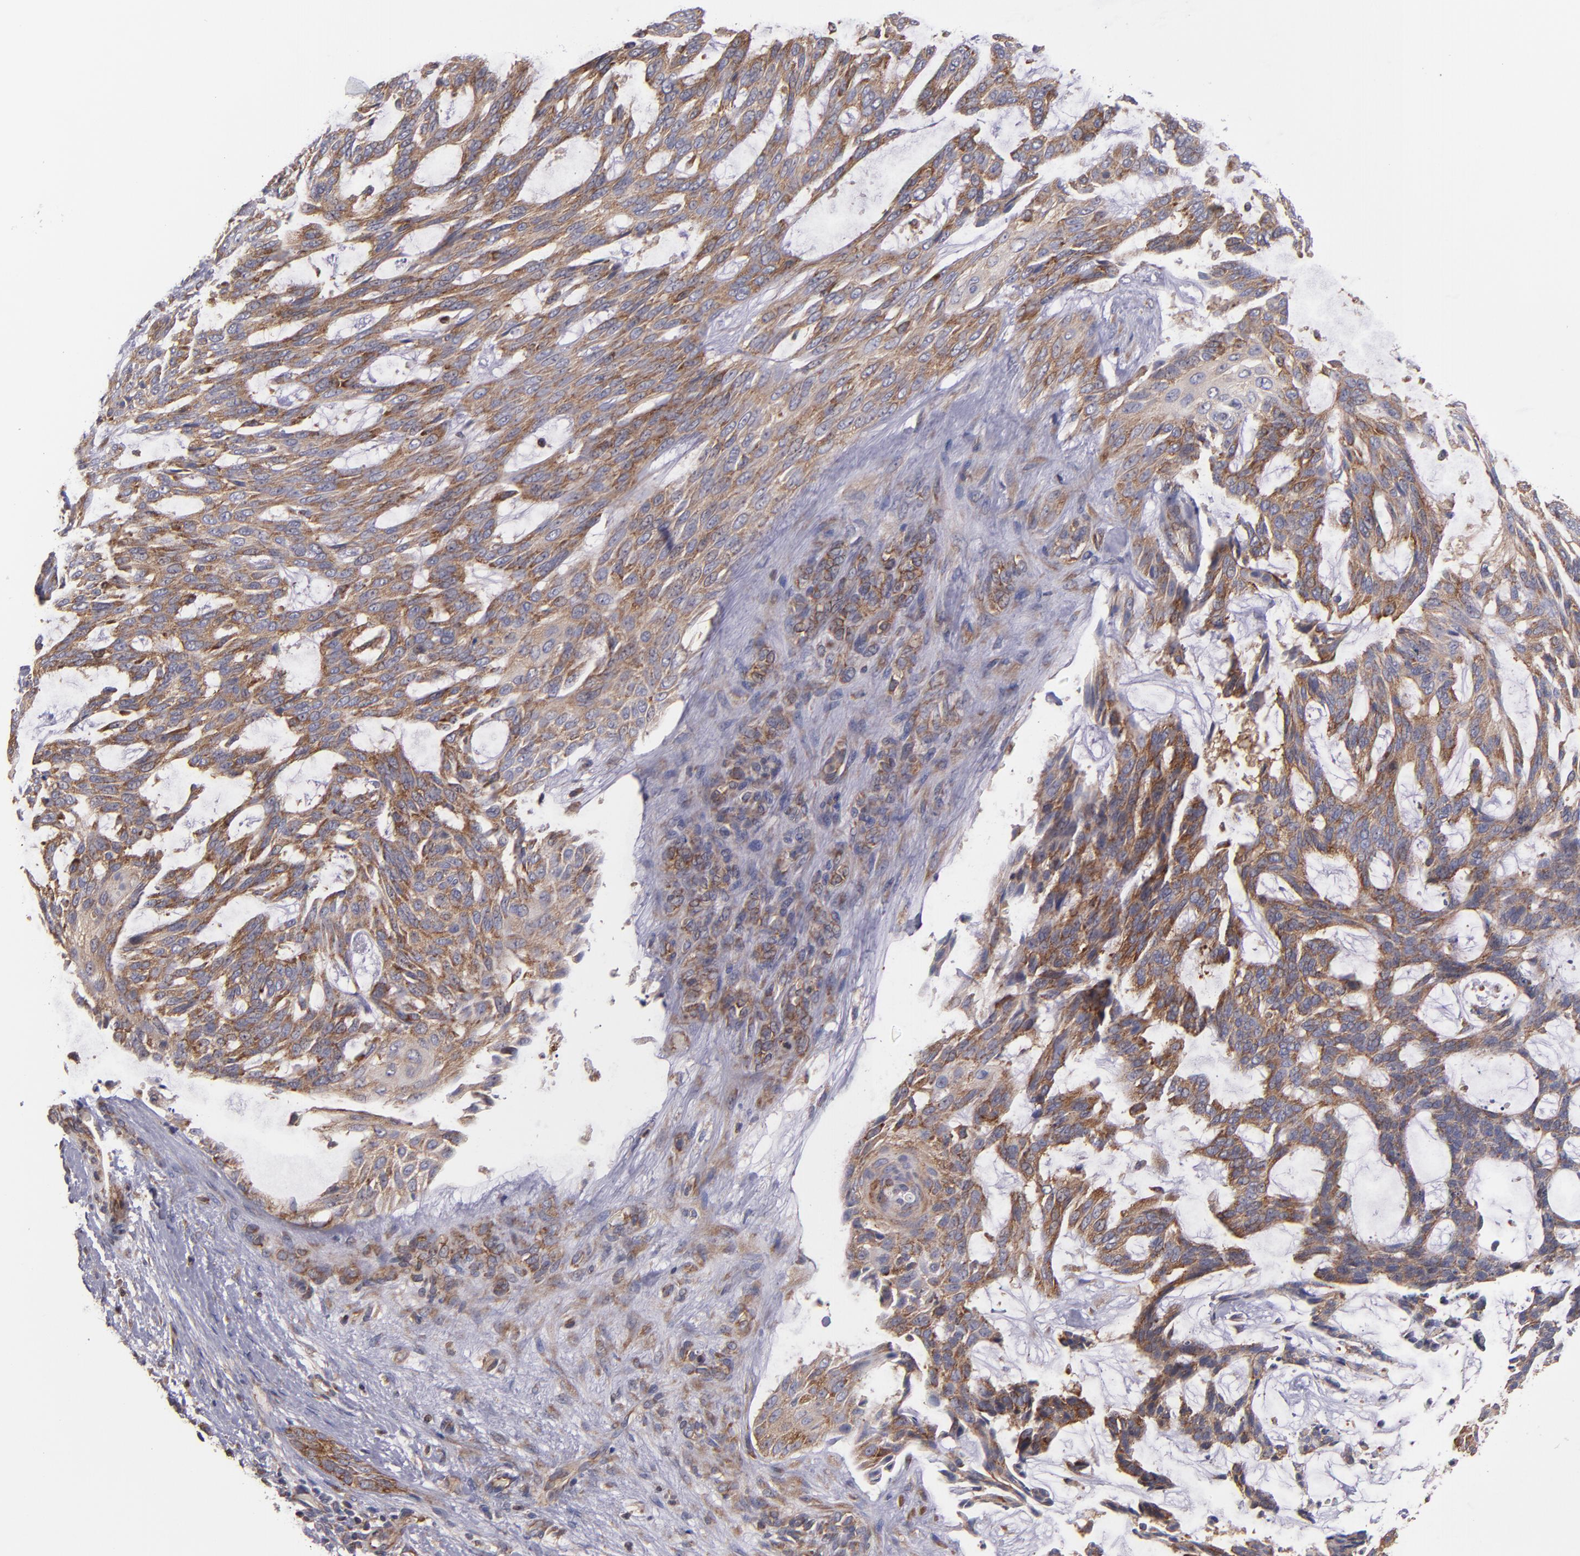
{"staining": {"intensity": "moderate", "quantity": ">75%", "location": "cytoplasmic/membranous"}, "tissue": "skin cancer", "cell_type": "Tumor cells", "image_type": "cancer", "snomed": [{"axis": "morphology", "description": "Normal tissue, NOS"}, {"axis": "morphology", "description": "Basal cell carcinoma"}, {"axis": "topography", "description": "Skin"}], "caption": "Skin cancer stained with DAB (3,3'-diaminobenzidine) immunohistochemistry reveals medium levels of moderate cytoplasmic/membranous positivity in about >75% of tumor cells.", "gene": "EIF4ENIF1", "patient": {"sex": "female", "age": 71}}